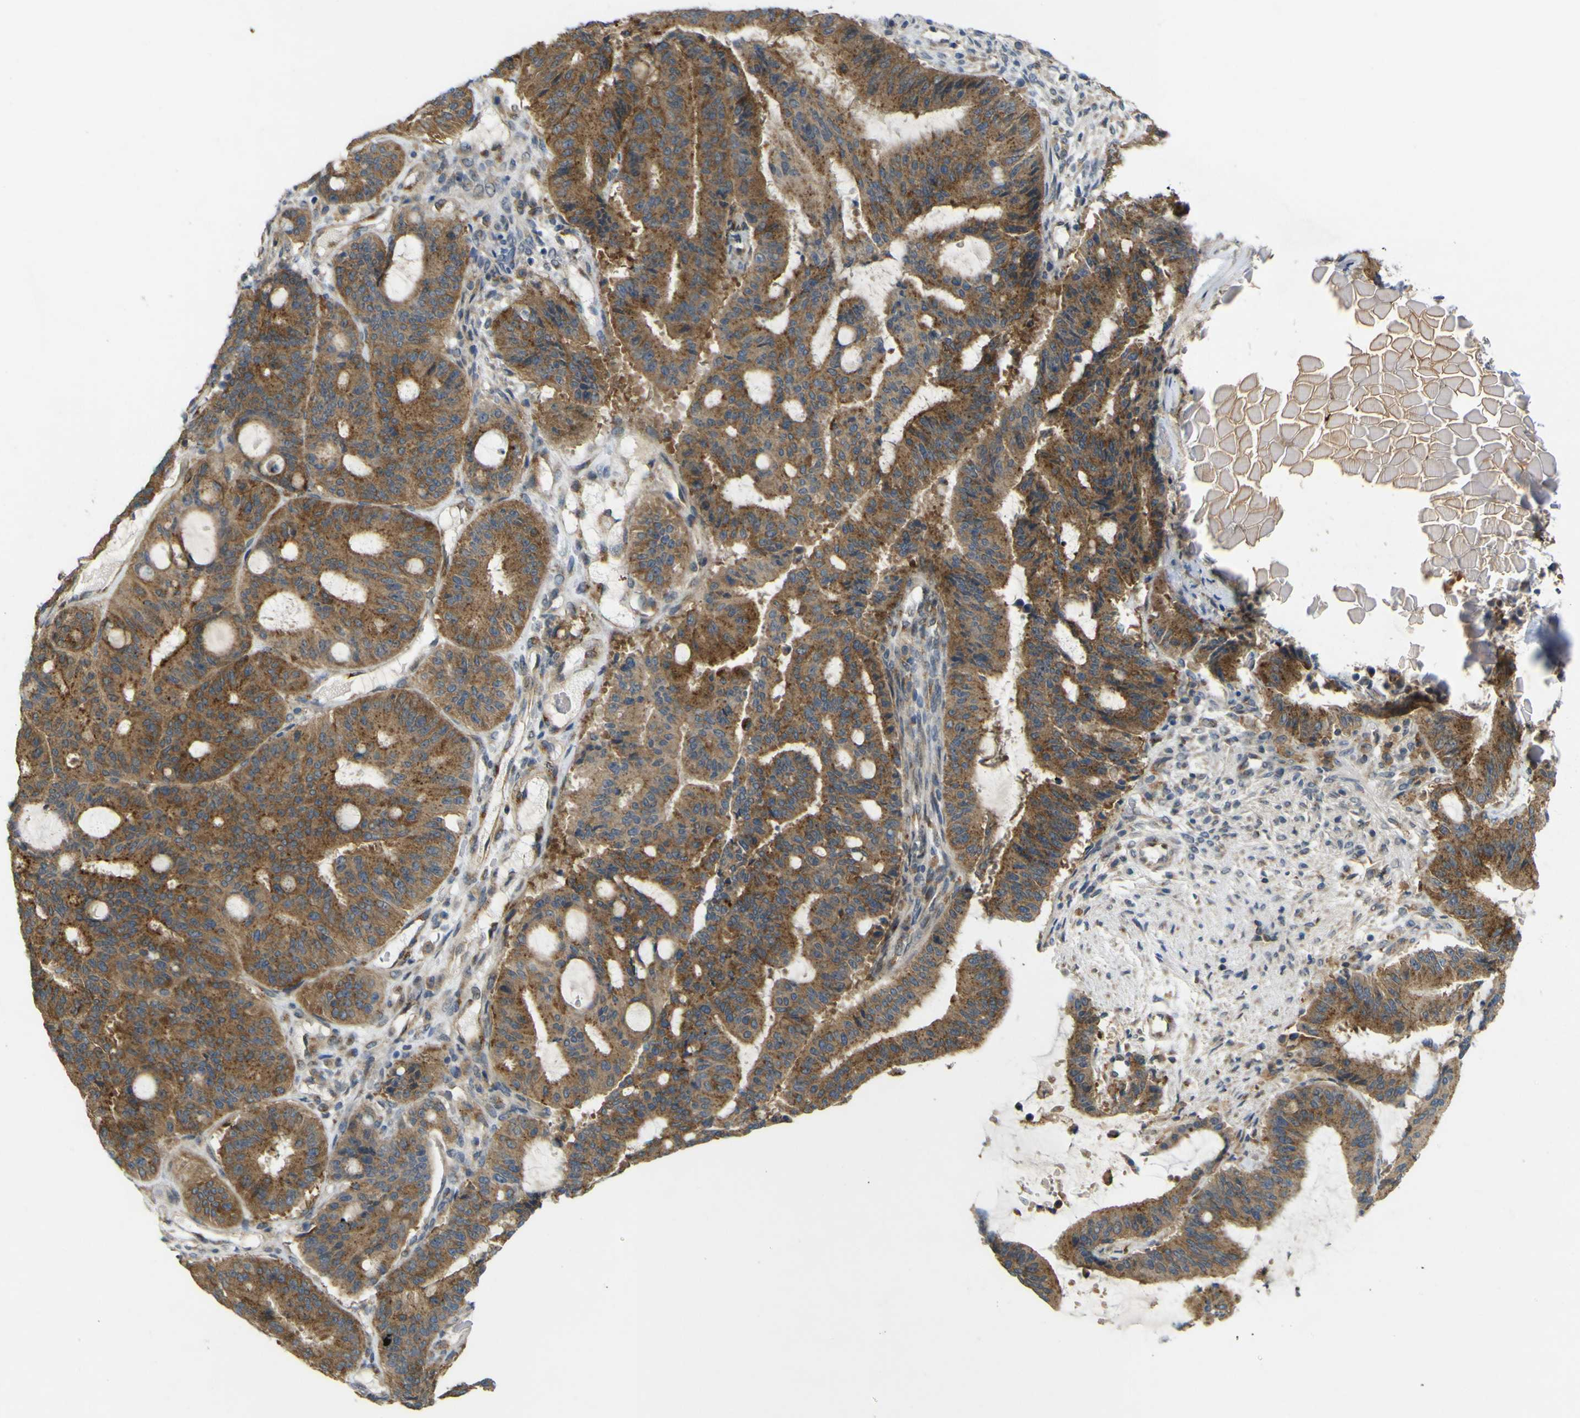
{"staining": {"intensity": "moderate", "quantity": "25%-75%", "location": "cytoplasmic/membranous"}, "tissue": "liver cancer", "cell_type": "Tumor cells", "image_type": "cancer", "snomed": [{"axis": "morphology", "description": "Cholangiocarcinoma"}, {"axis": "topography", "description": "Liver"}], "caption": "A brown stain highlights moderate cytoplasmic/membranous expression of a protein in human cholangiocarcinoma (liver) tumor cells.", "gene": "IGF2R", "patient": {"sex": "female", "age": 73}}